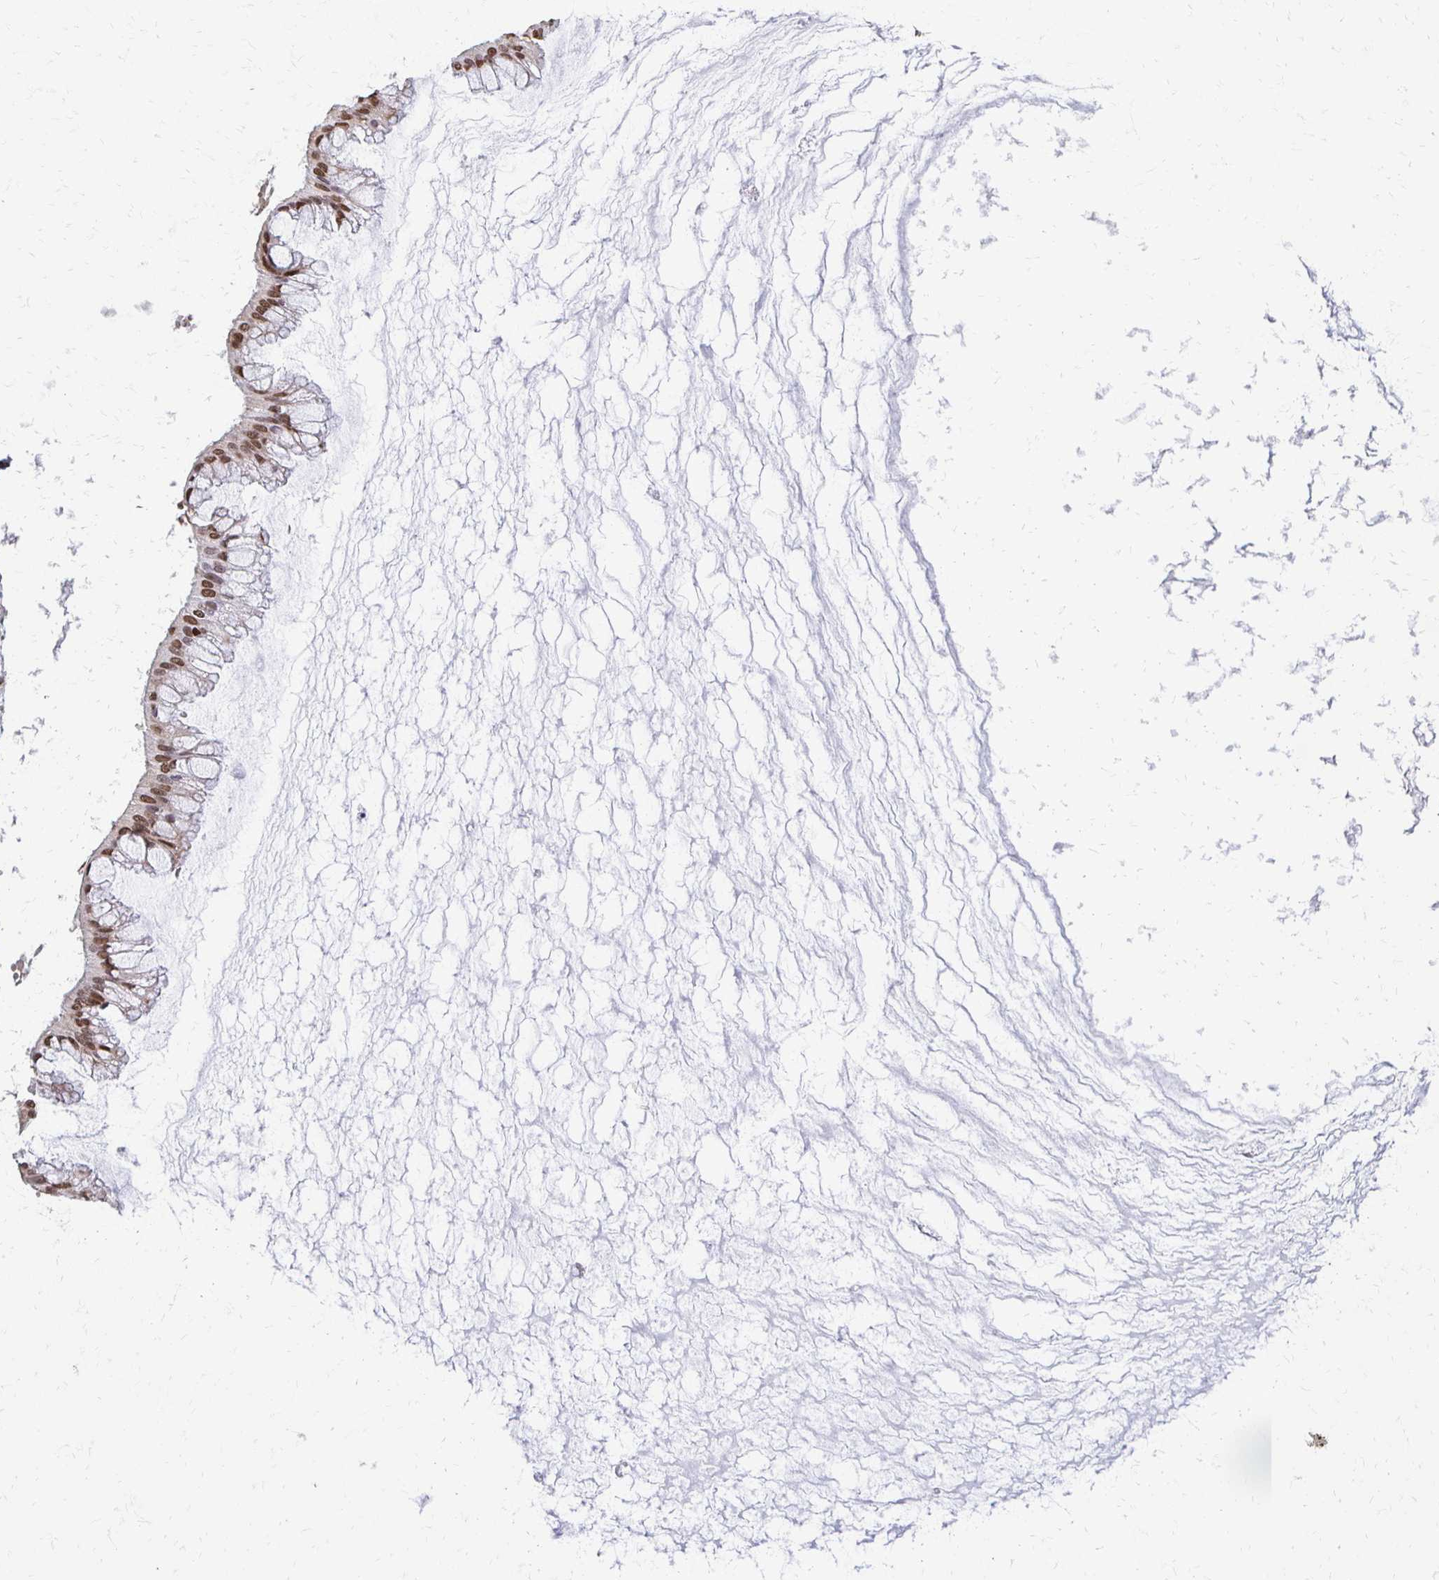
{"staining": {"intensity": "moderate", "quantity": ">75%", "location": "nuclear"}, "tissue": "ovarian cancer", "cell_type": "Tumor cells", "image_type": "cancer", "snomed": [{"axis": "morphology", "description": "Cystadenocarcinoma, mucinous, NOS"}, {"axis": "topography", "description": "Ovary"}], "caption": "Ovarian cancer (mucinous cystadenocarcinoma) was stained to show a protein in brown. There is medium levels of moderate nuclear expression in approximately >75% of tumor cells.", "gene": "HOXA9", "patient": {"sex": "female", "age": 73}}